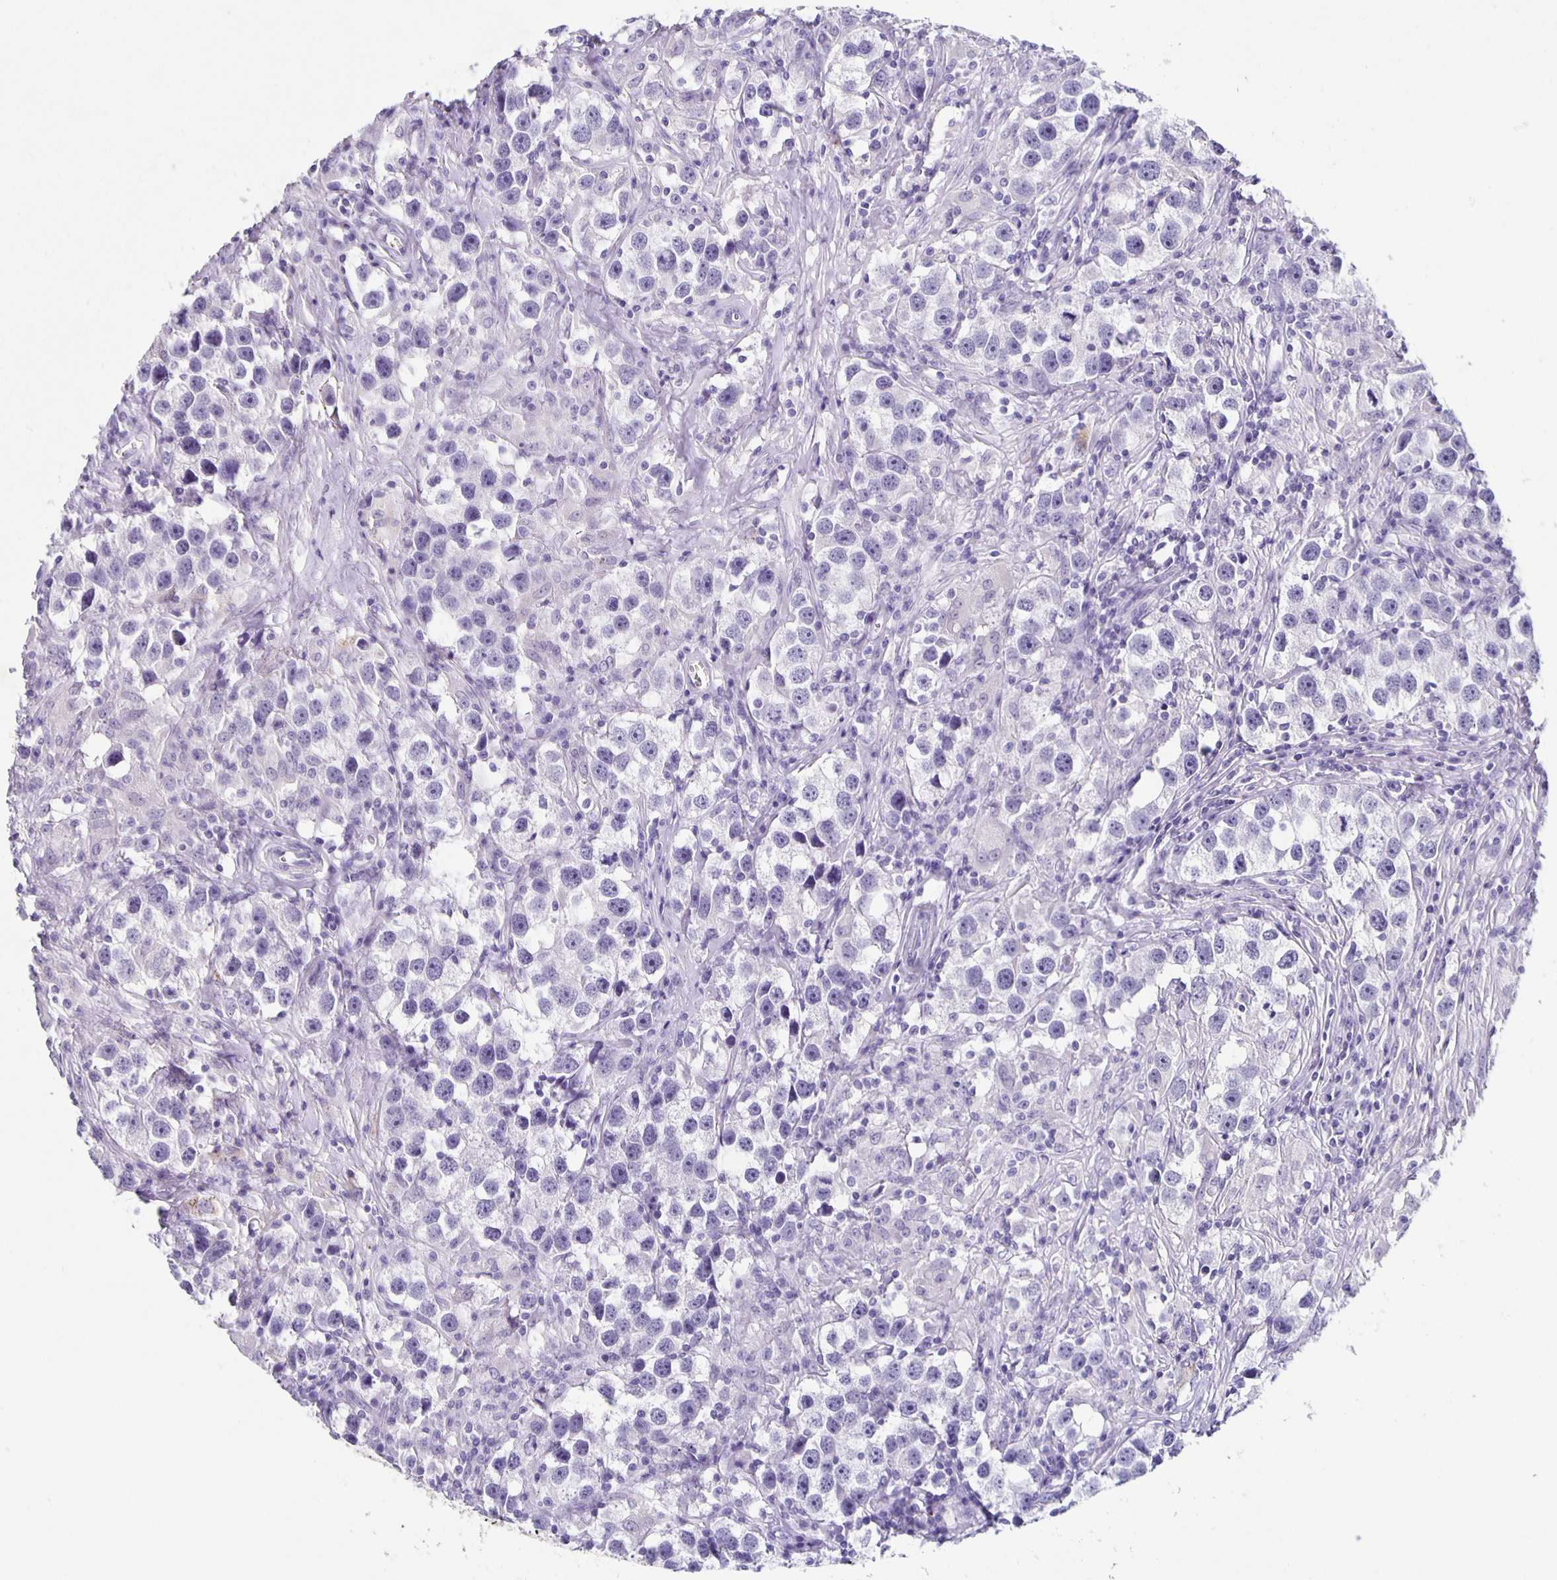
{"staining": {"intensity": "negative", "quantity": "none", "location": "none"}, "tissue": "testis cancer", "cell_type": "Tumor cells", "image_type": "cancer", "snomed": [{"axis": "morphology", "description": "Seminoma, NOS"}, {"axis": "topography", "description": "Testis"}], "caption": "There is no significant positivity in tumor cells of seminoma (testis).", "gene": "CARNS1", "patient": {"sex": "male", "age": 49}}